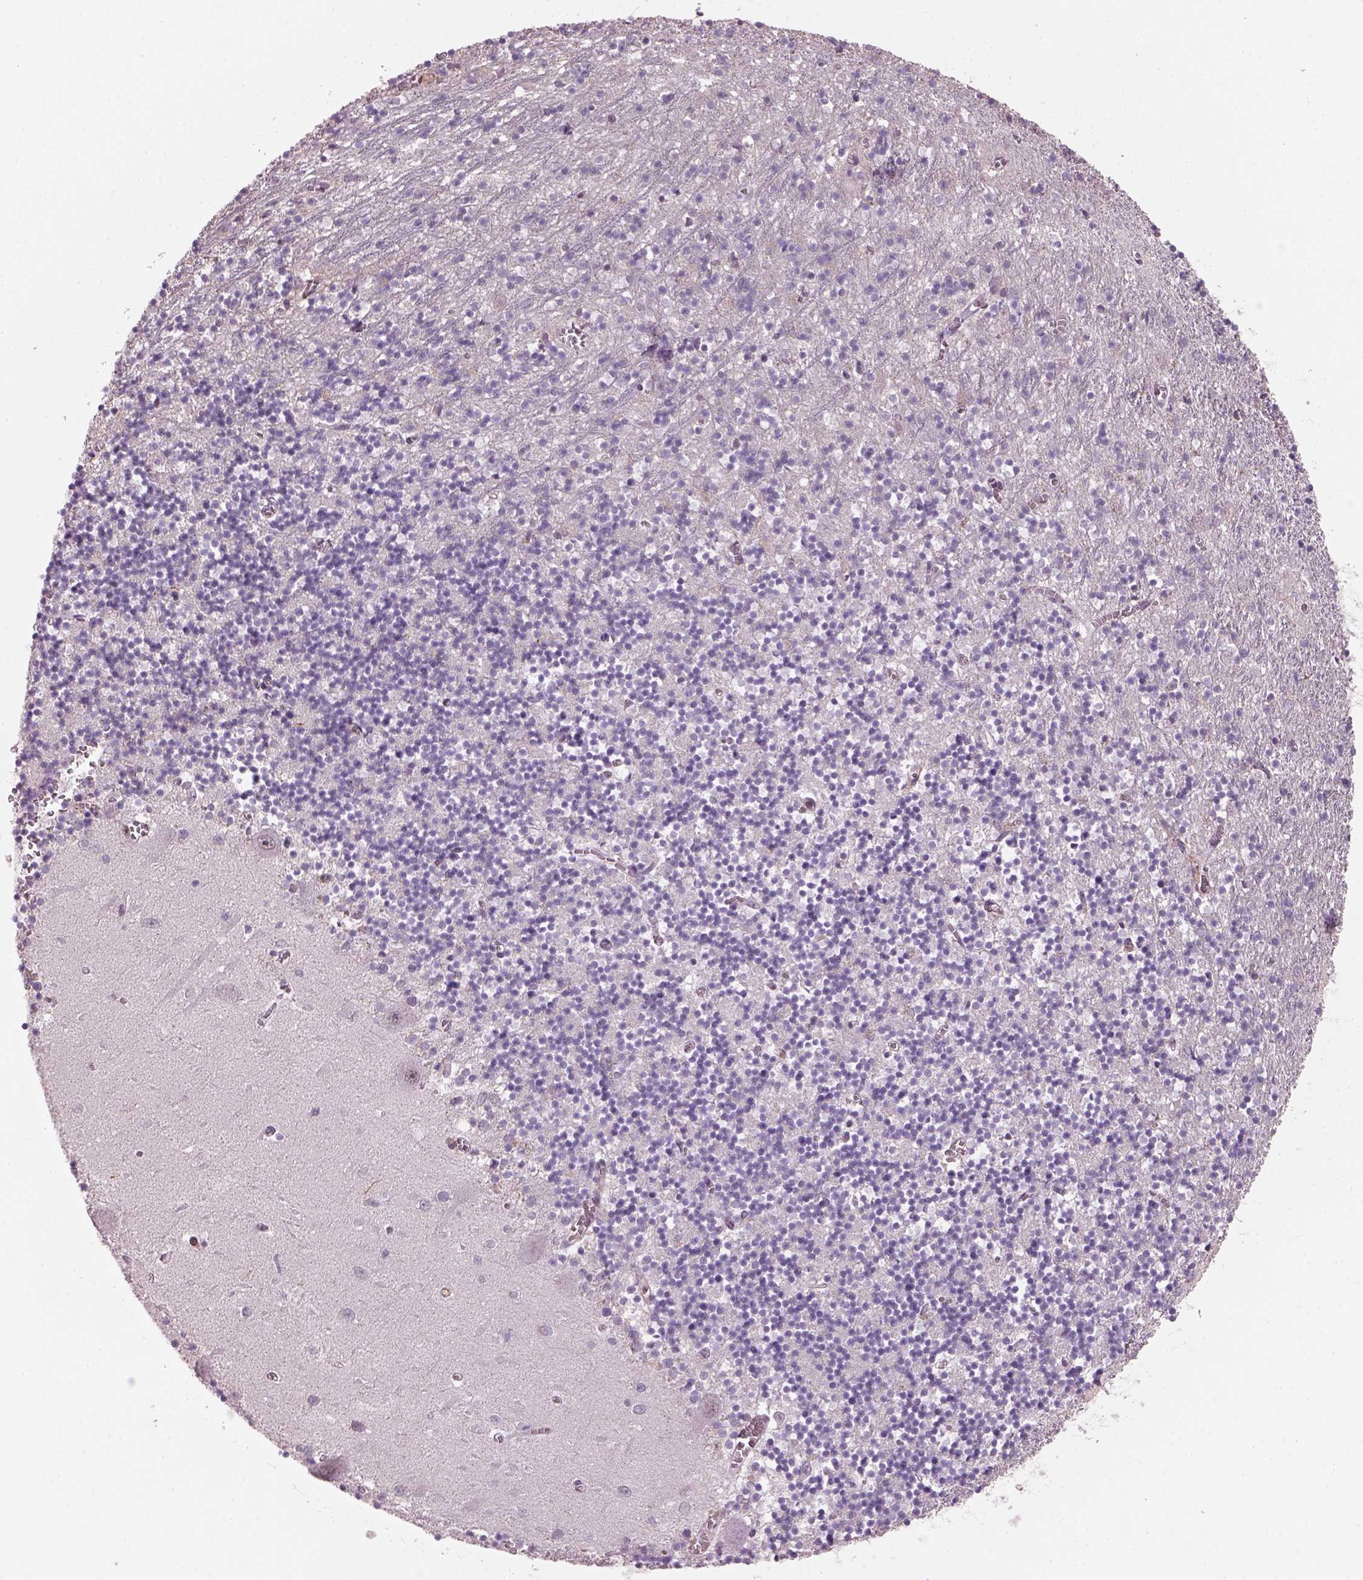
{"staining": {"intensity": "negative", "quantity": "none", "location": "none"}, "tissue": "cerebellum", "cell_type": "Cells in granular layer", "image_type": "normal", "snomed": [{"axis": "morphology", "description": "Normal tissue, NOS"}, {"axis": "topography", "description": "Cerebellum"}], "caption": "Cells in granular layer are negative for protein expression in benign human cerebellum. (Brightfield microscopy of DAB (3,3'-diaminobenzidine) immunohistochemistry (IHC) at high magnification).", "gene": "NAT8B", "patient": {"sex": "female", "age": 64}}